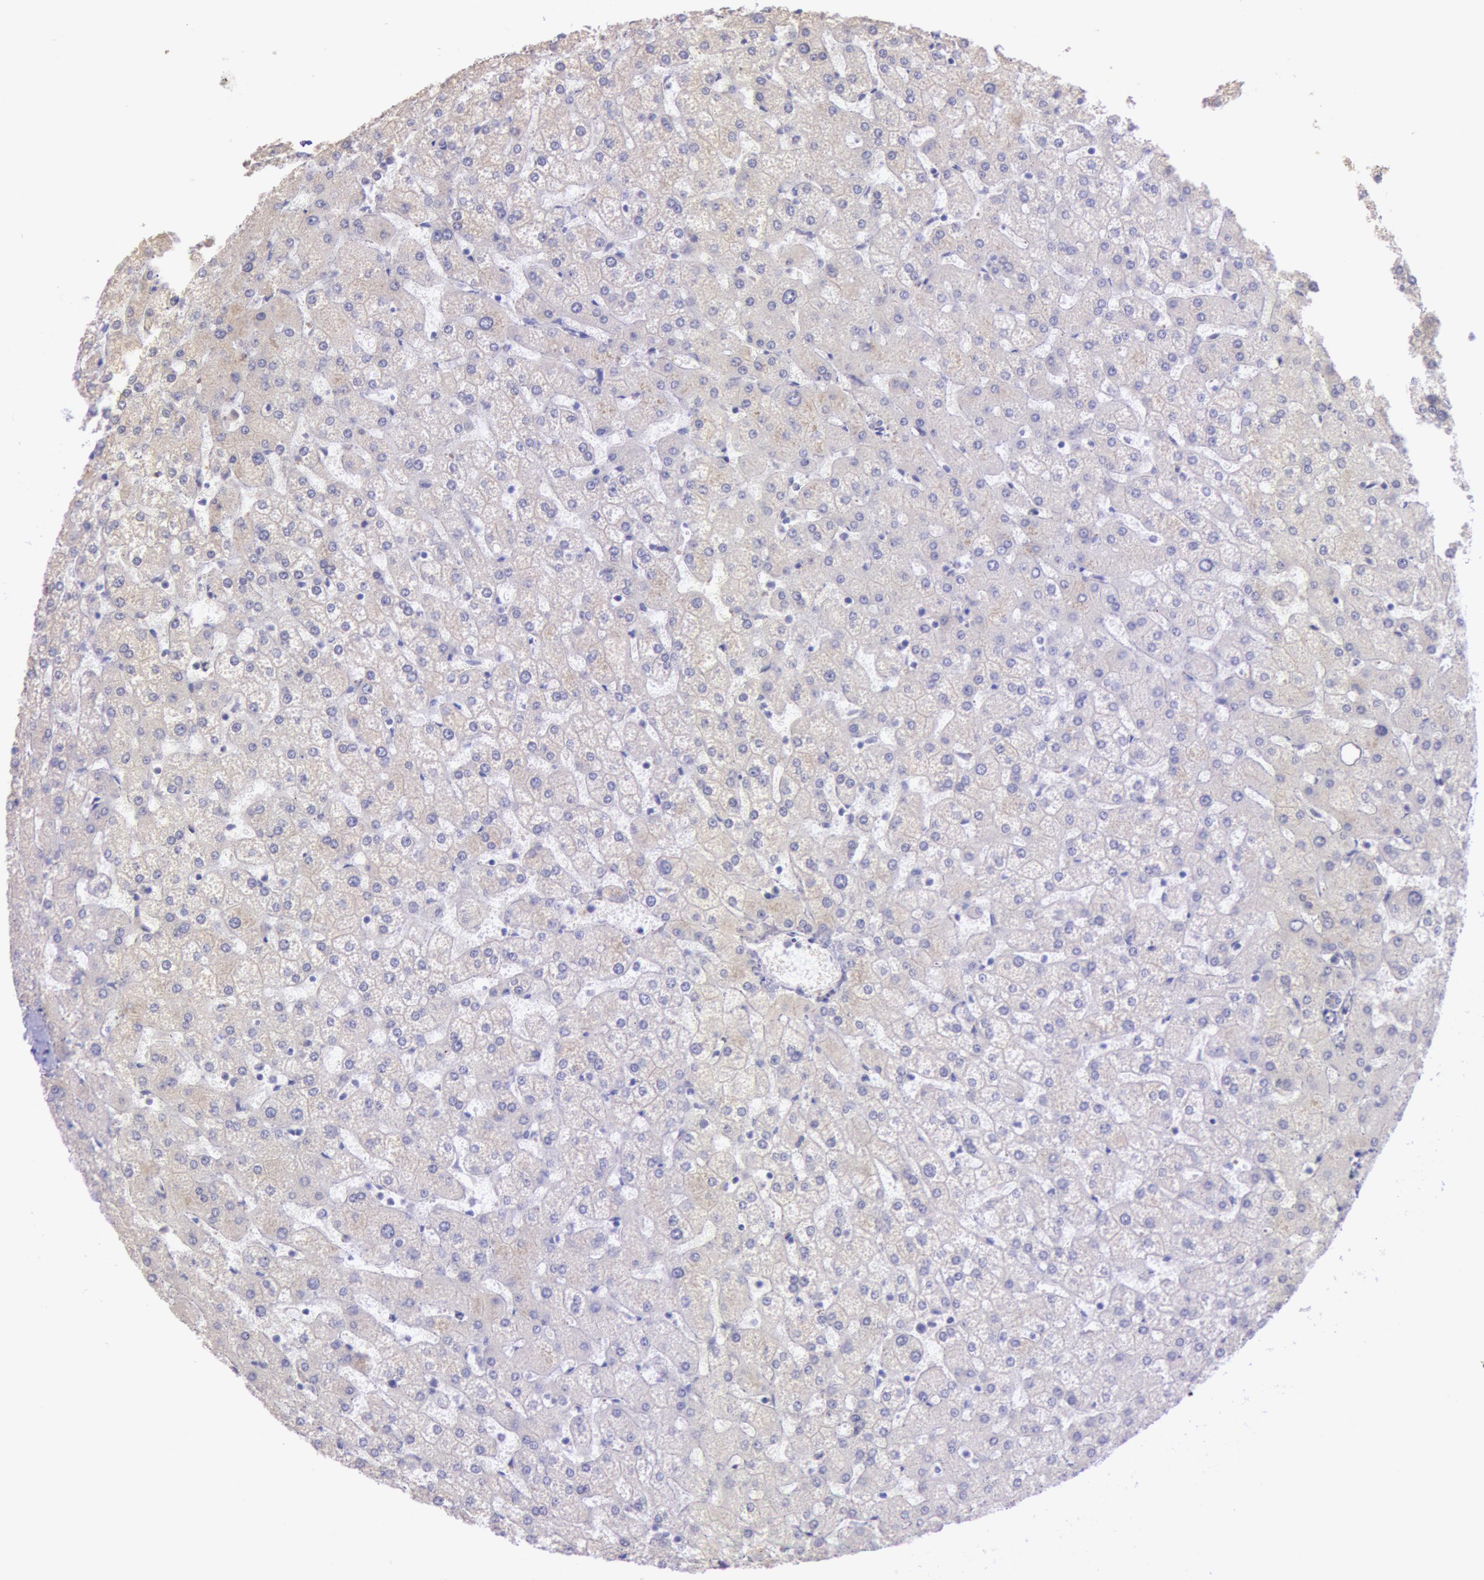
{"staining": {"intensity": "negative", "quantity": "none", "location": "none"}, "tissue": "liver", "cell_type": "Cholangiocytes", "image_type": "normal", "snomed": [{"axis": "morphology", "description": "Normal tissue, NOS"}, {"axis": "topography", "description": "Liver"}], "caption": "High power microscopy image of an immunohistochemistry (IHC) histopathology image of unremarkable liver, revealing no significant staining in cholangiocytes.", "gene": "MYH1", "patient": {"sex": "female", "age": 32}}